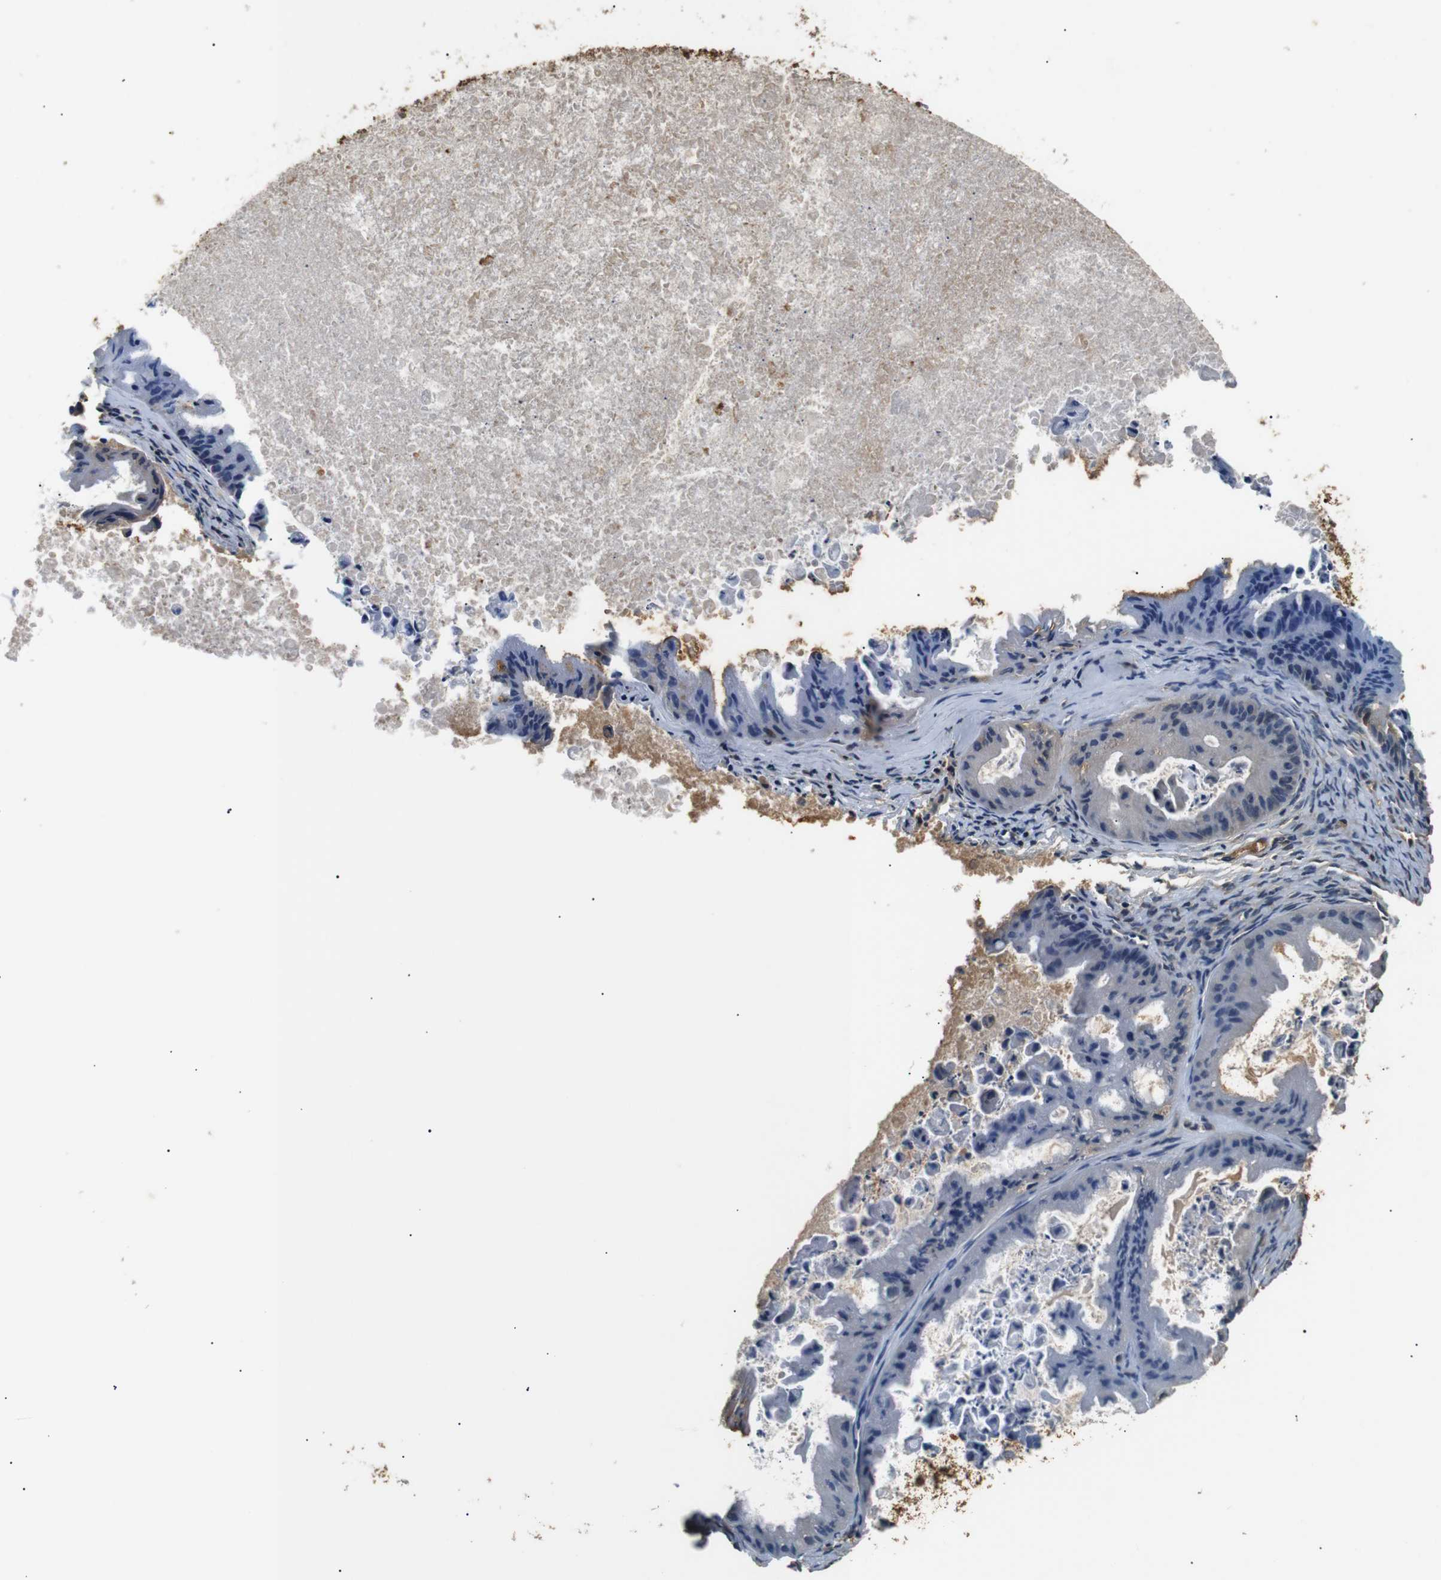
{"staining": {"intensity": "weak", "quantity": "<25%", "location": "cytoplasmic/membranous"}, "tissue": "ovarian cancer", "cell_type": "Tumor cells", "image_type": "cancer", "snomed": [{"axis": "morphology", "description": "Cystadenocarcinoma, mucinous, NOS"}, {"axis": "topography", "description": "Ovary"}], "caption": "Protein analysis of ovarian cancer (mucinous cystadenocarcinoma) displays no significant expression in tumor cells. Brightfield microscopy of immunohistochemistry stained with DAB (brown) and hematoxylin (blue), captured at high magnification.", "gene": "LHCGR", "patient": {"sex": "female", "age": 37}}